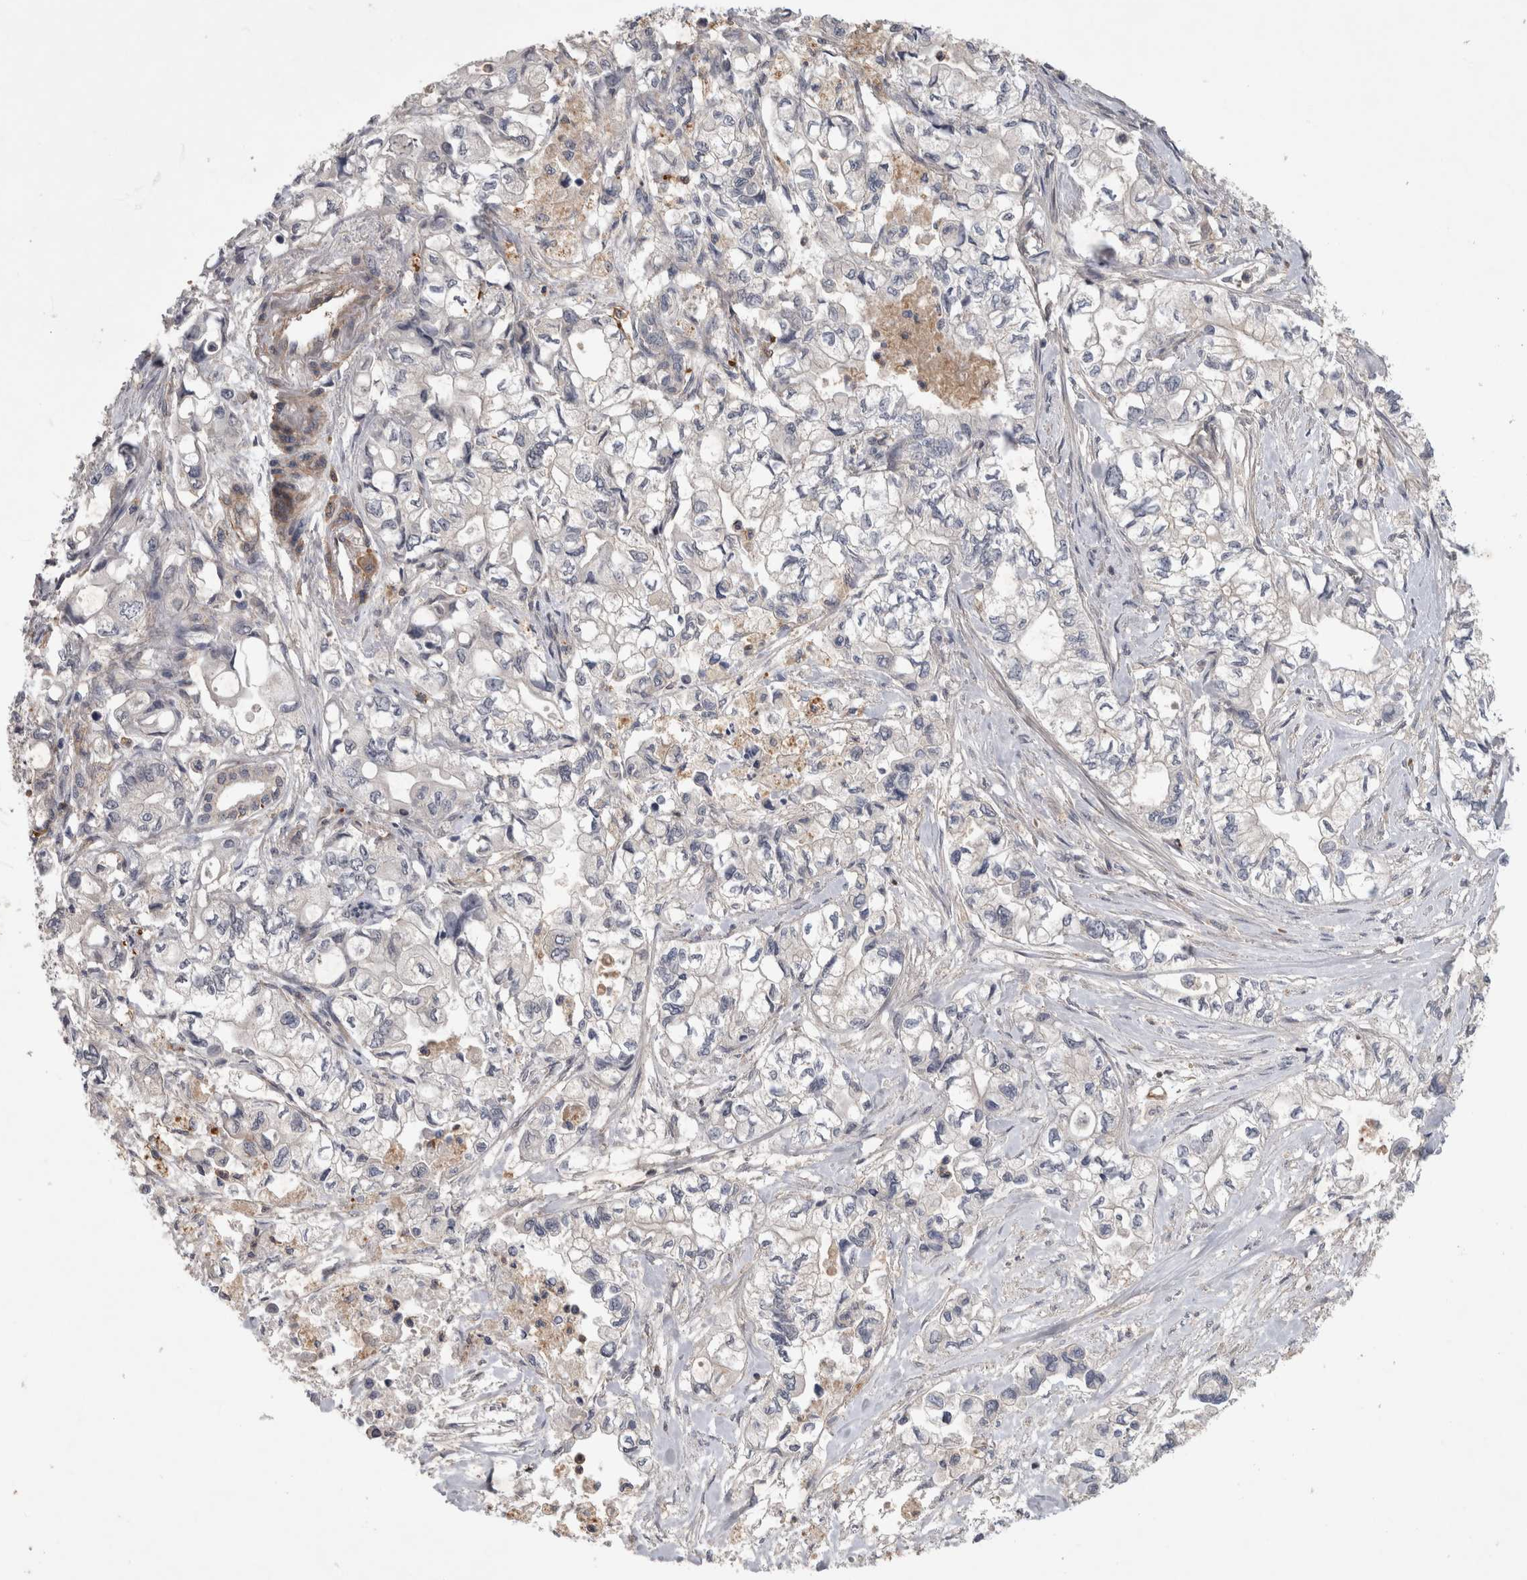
{"staining": {"intensity": "negative", "quantity": "none", "location": "none"}, "tissue": "pancreatic cancer", "cell_type": "Tumor cells", "image_type": "cancer", "snomed": [{"axis": "morphology", "description": "Adenocarcinoma, NOS"}, {"axis": "topography", "description": "Pancreas"}], "caption": "Pancreatic cancer was stained to show a protein in brown. There is no significant positivity in tumor cells. The staining is performed using DAB brown chromogen with nuclei counter-stained in using hematoxylin.", "gene": "ANKFY1", "patient": {"sex": "male", "age": 79}}